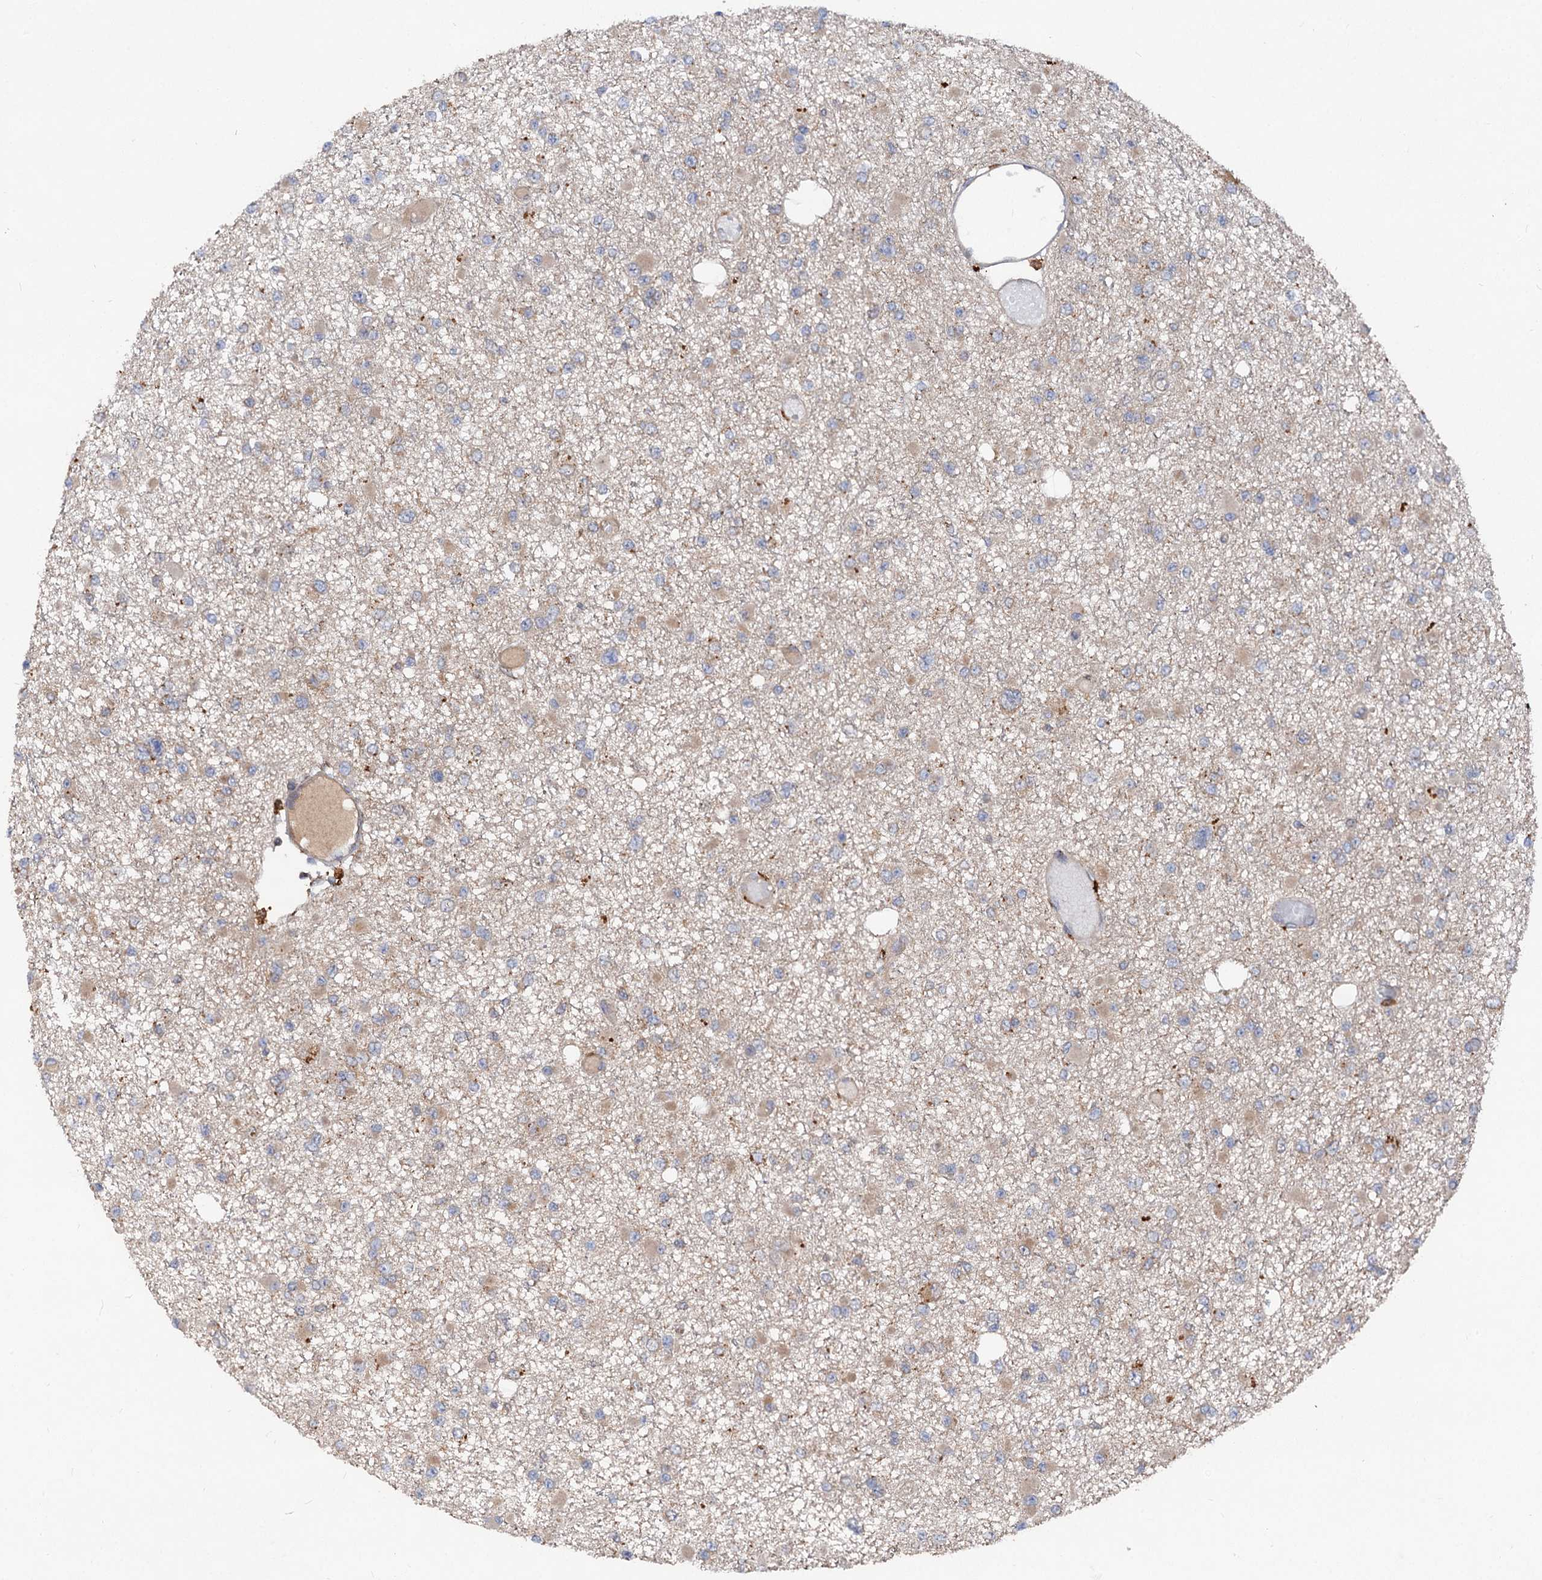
{"staining": {"intensity": "weak", "quantity": "25%-75%", "location": "cytoplasmic/membranous"}, "tissue": "glioma", "cell_type": "Tumor cells", "image_type": "cancer", "snomed": [{"axis": "morphology", "description": "Glioma, malignant, Low grade"}, {"axis": "topography", "description": "Brain"}], "caption": "Protein analysis of low-grade glioma (malignant) tissue exhibits weak cytoplasmic/membranous positivity in about 25%-75% of tumor cells.", "gene": "VPS29", "patient": {"sex": "female", "age": 22}}